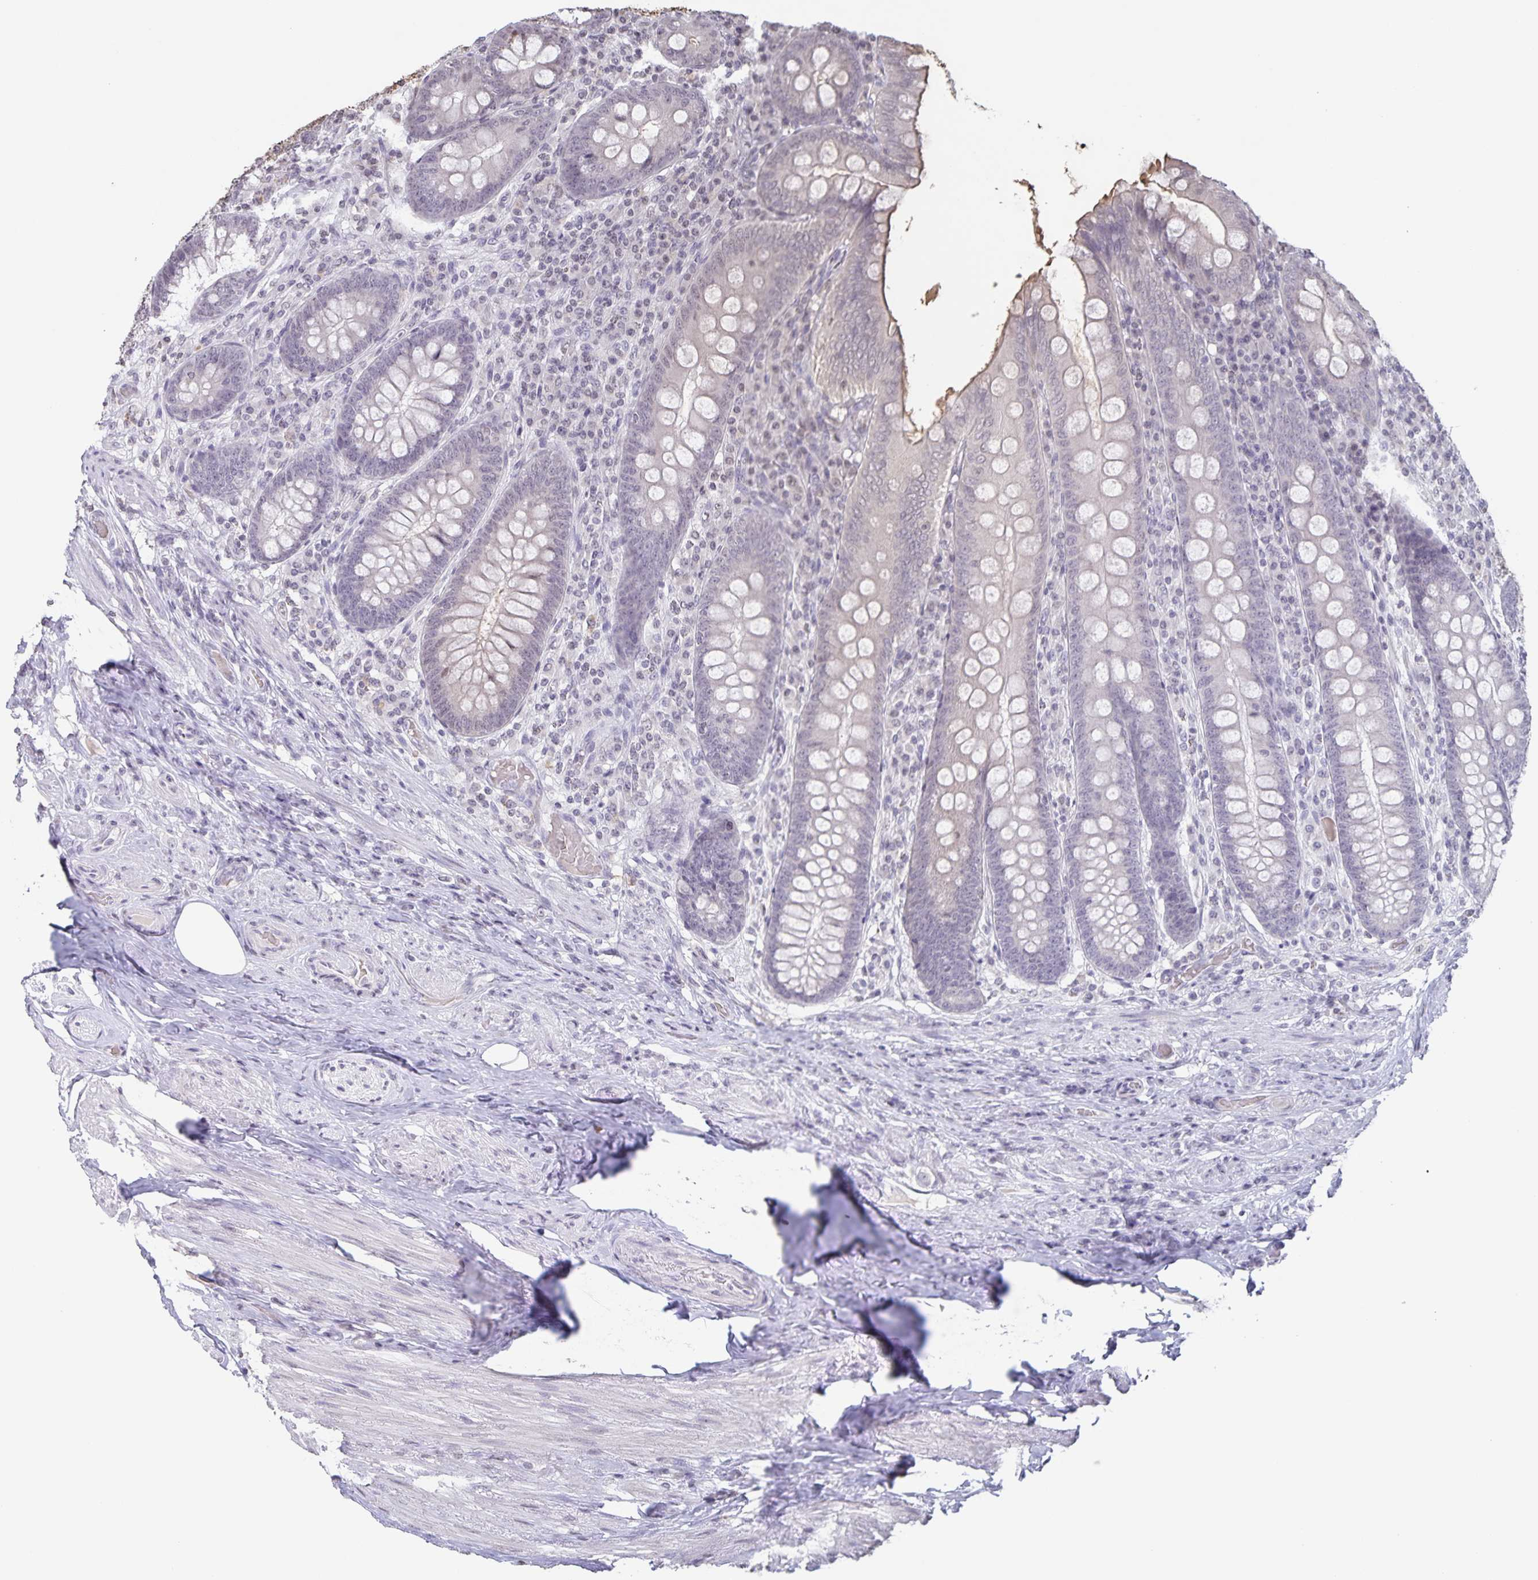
{"staining": {"intensity": "weak", "quantity": "<25%", "location": "cytoplasmic/membranous"}, "tissue": "appendix", "cell_type": "Glandular cells", "image_type": "normal", "snomed": [{"axis": "morphology", "description": "Normal tissue, NOS"}, {"axis": "topography", "description": "Appendix"}], "caption": "A high-resolution micrograph shows immunohistochemistry staining of benign appendix, which reveals no significant expression in glandular cells. (Immunohistochemistry, brightfield microscopy, high magnification).", "gene": "AQP4", "patient": {"sex": "male", "age": 71}}